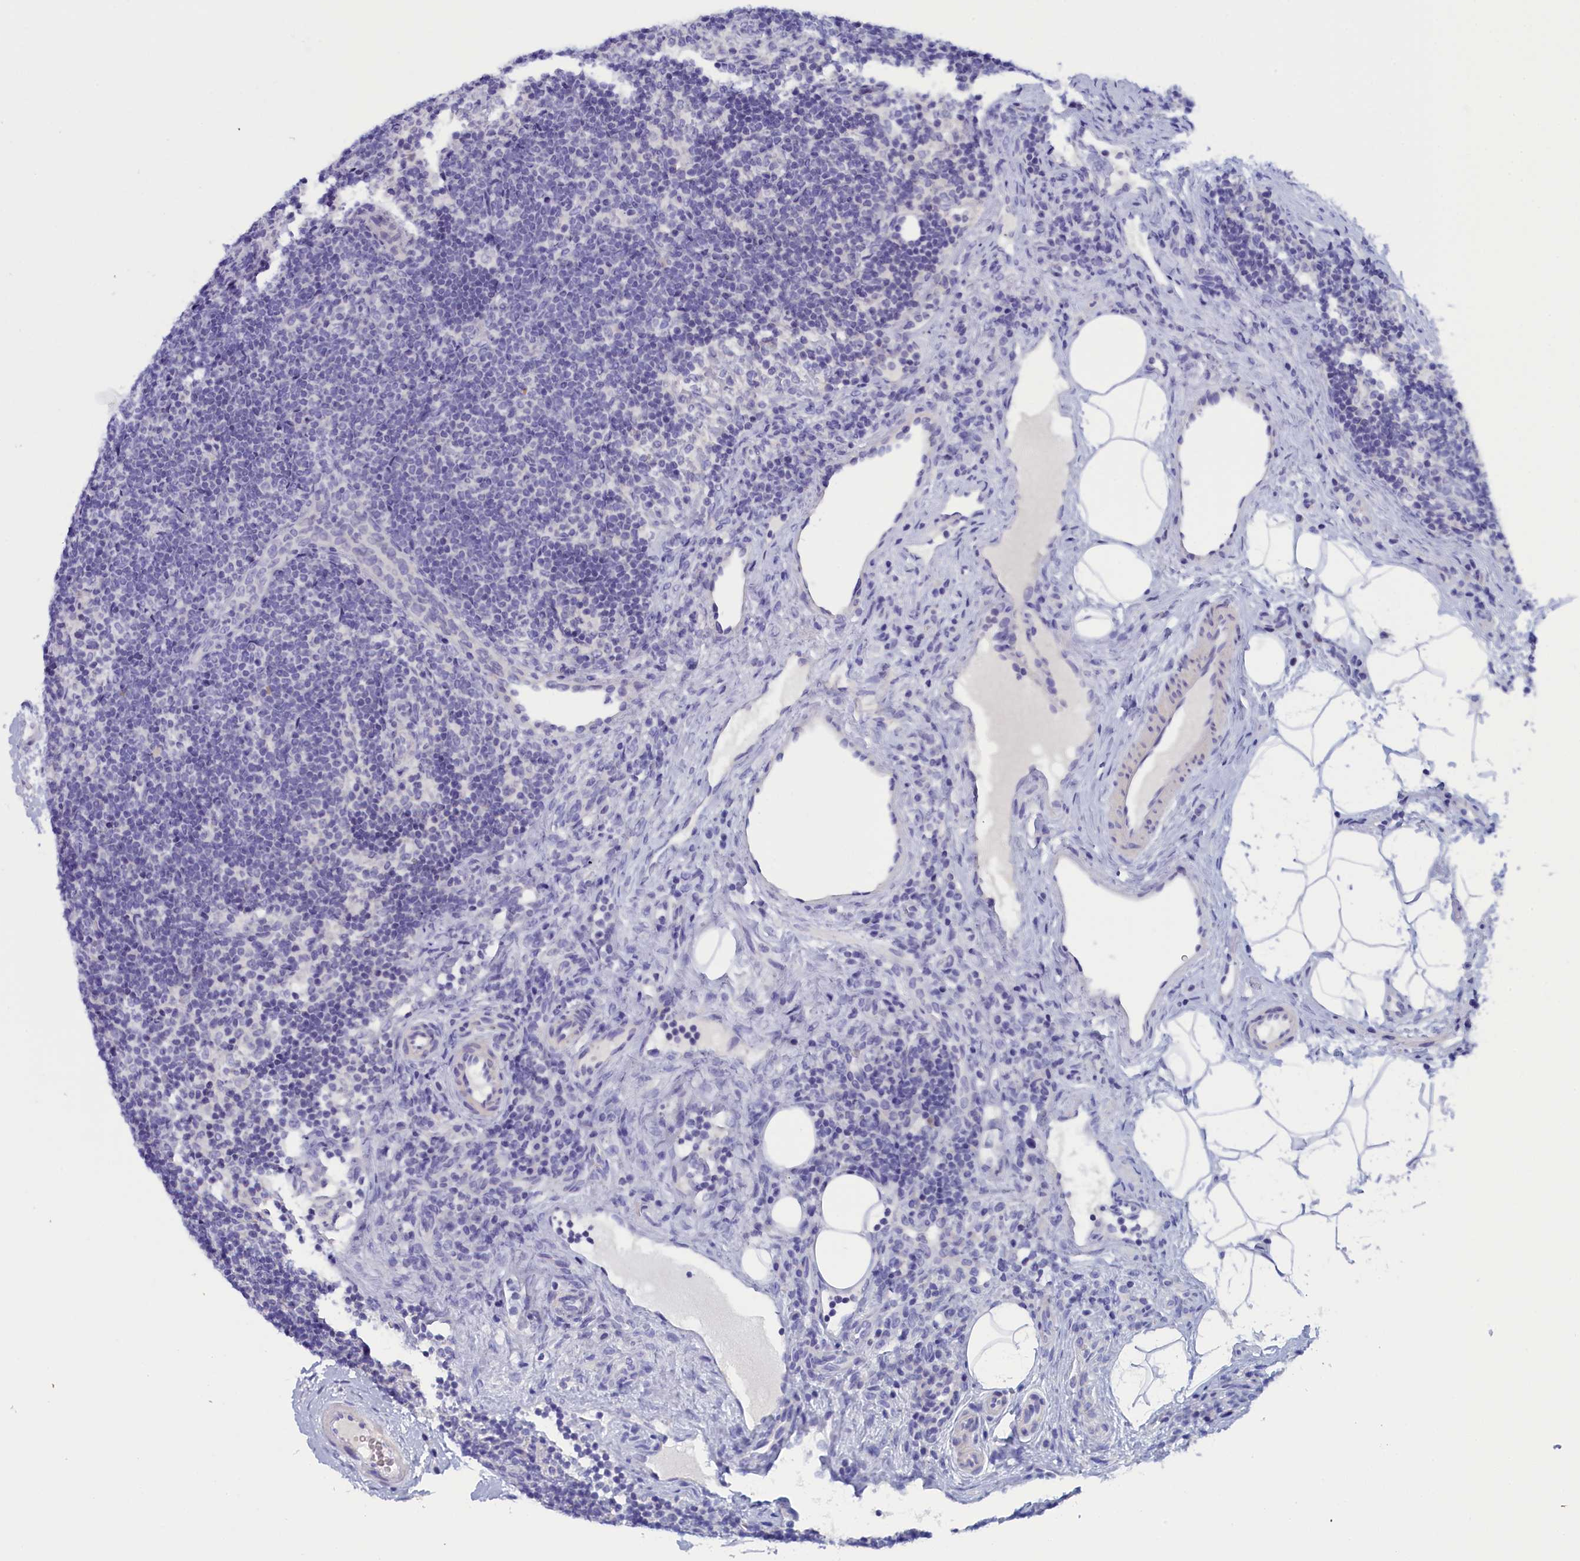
{"staining": {"intensity": "negative", "quantity": "none", "location": "none"}, "tissue": "lymph node", "cell_type": "Germinal center cells", "image_type": "normal", "snomed": [{"axis": "morphology", "description": "Normal tissue, NOS"}, {"axis": "topography", "description": "Lymph node"}], "caption": "This is a micrograph of immunohistochemistry staining of unremarkable lymph node, which shows no expression in germinal center cells.", "gene": "ANKRD2", "patient": {"sex": "female", "age": 22}}